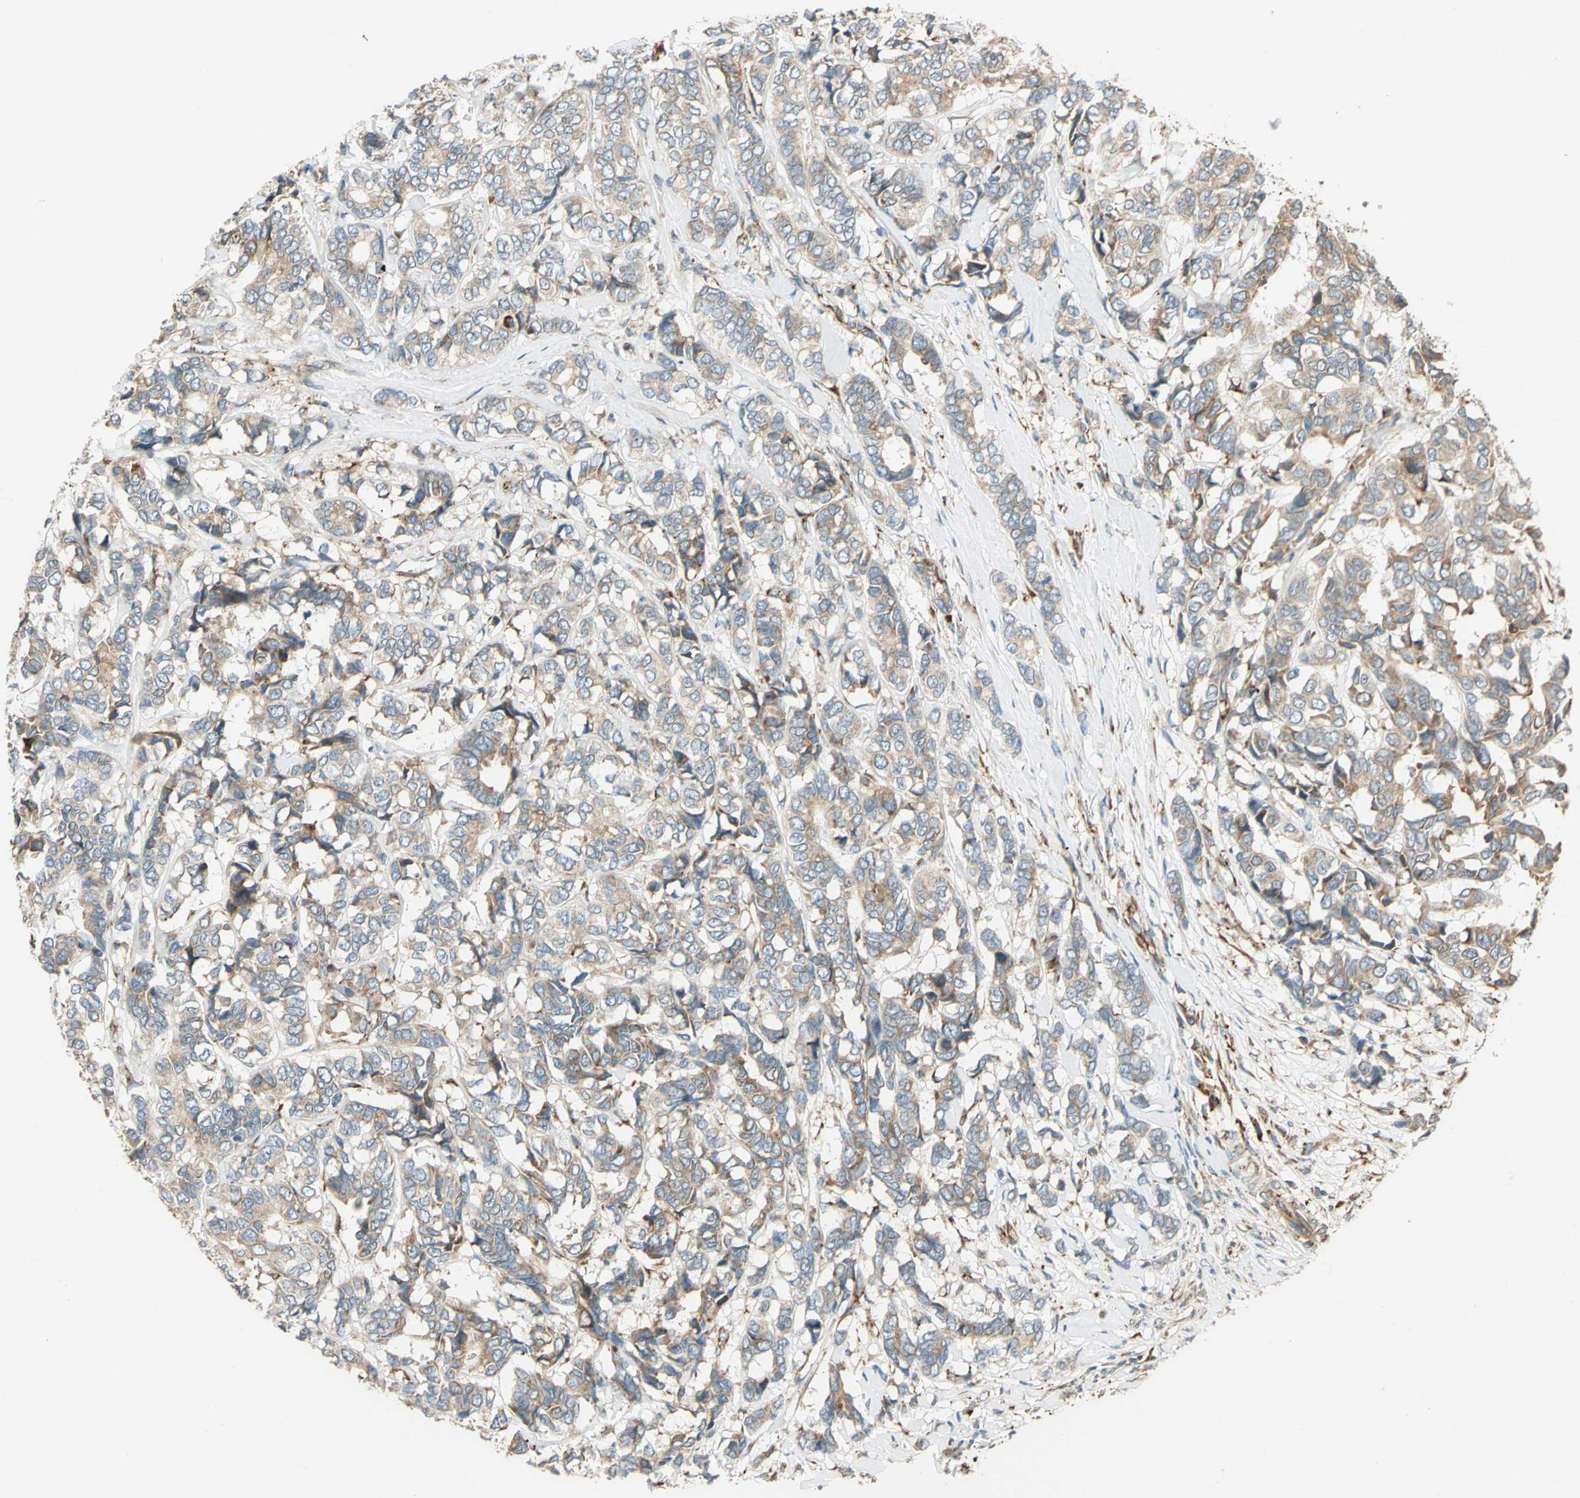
{"staining": {"intensity": "weak", "quantity": ">75%", "location": "cytoplasmic/membranous"}, "tissue": "breast cancer", "cell_type": "Tumor cells", "image_type": "cancer", "snomed": [{"axis": "morphology", "description": "Duct carcinoma"}, {"axis": "topography", "description": "Breast"}], "caption": "Human infiltrating ductal carcinoma (breast) stained with a protein marker exhibits weak staining in tumor cells.", "gene": "PDIA4", "patient": {"sex": "female", "age": 87}}